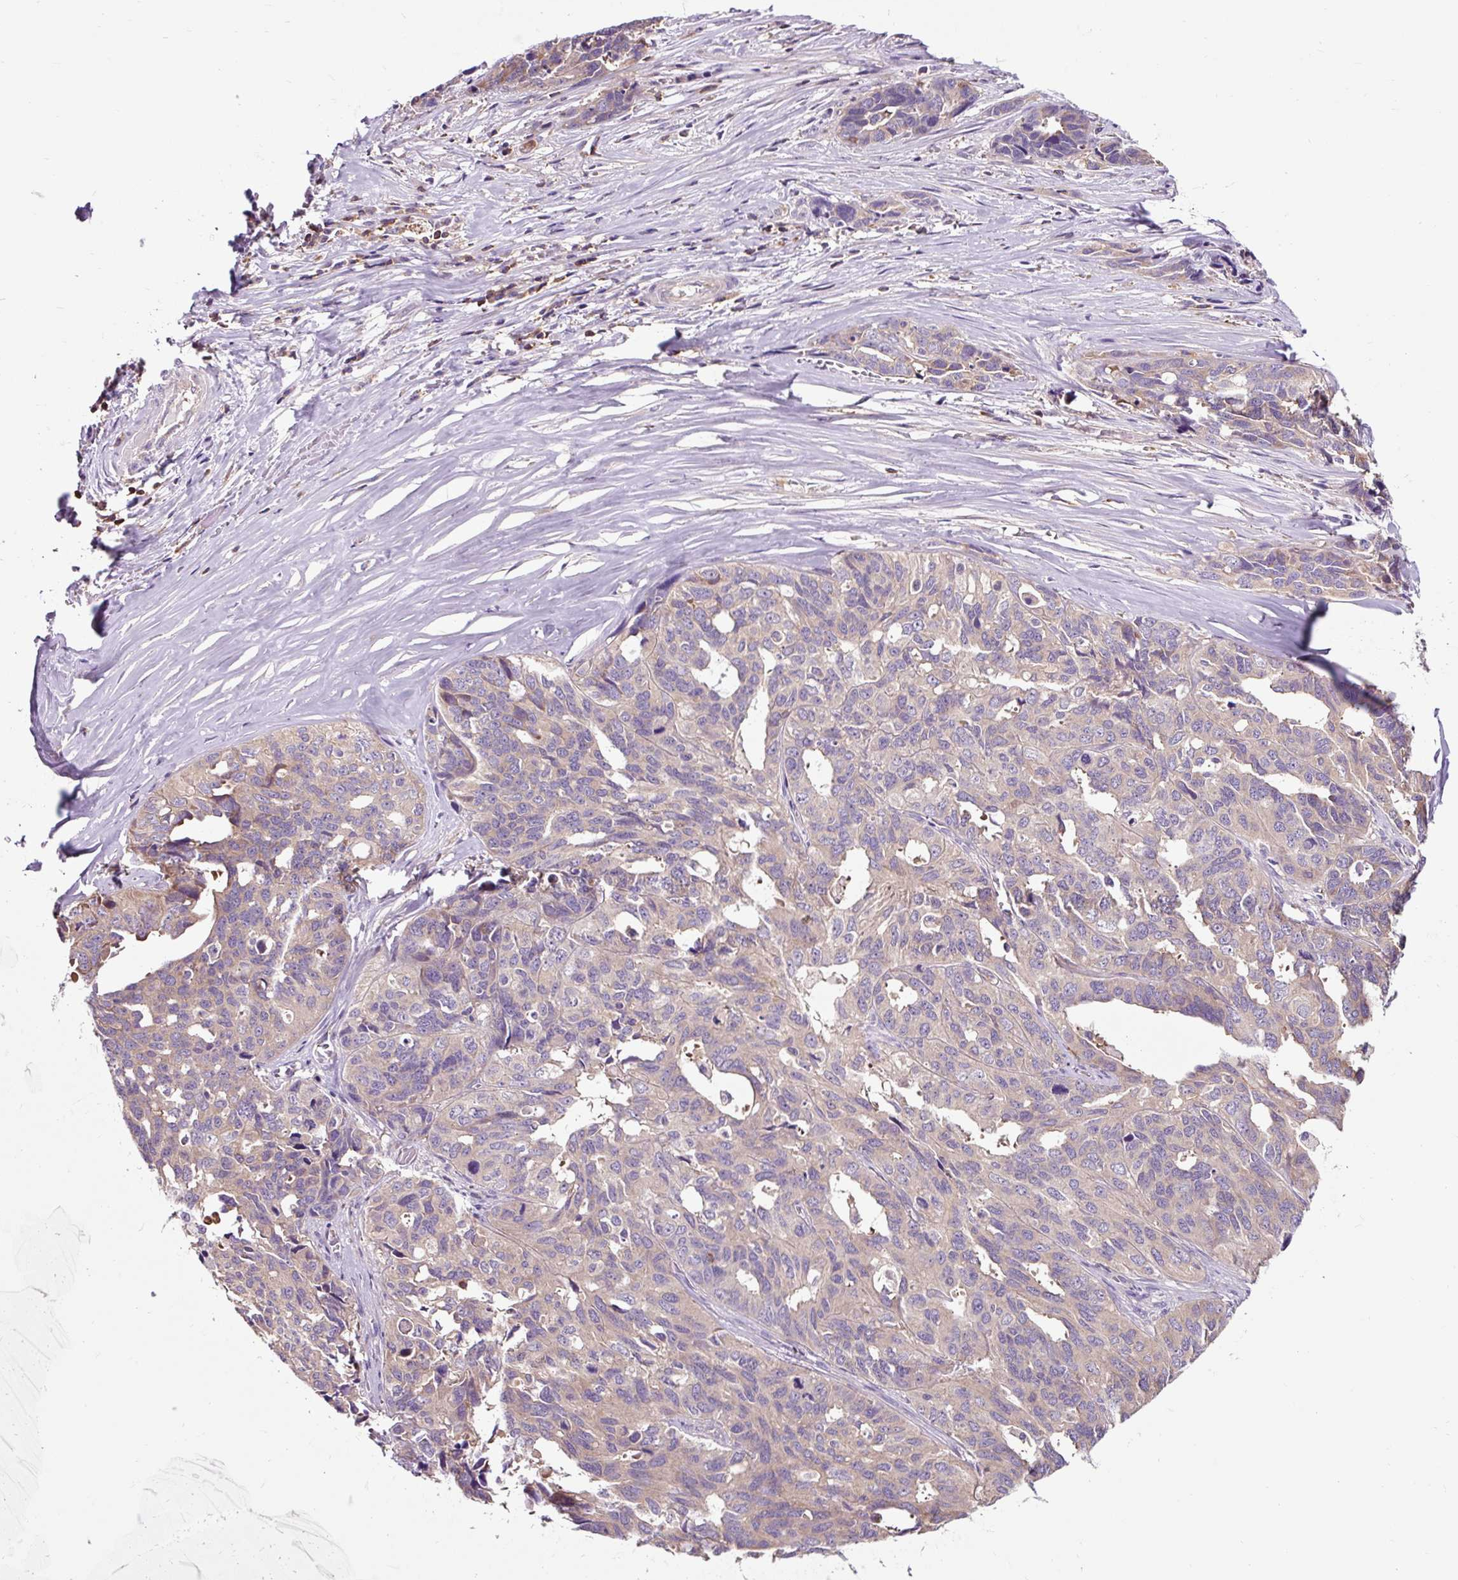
{"staining": {"intensity": "weak", "quantity": "<25%", "location": "cytoplasmic/membranous"}, "tissue": "ovarian cancer", "cell_type": "Tumor cells", "image_type": "cancer", "snomed": [{"axis": "morphology", "description": "Cystadenocarcinoma, serous, NOS"}, {"axis": "topography", "description": "Ovary"}], "caption": "This is an IHC histopathology image of ovarian serous cystadenocarcinoma. There is no staining in tumor cells.", "gene": "CISD3", "patient": {"sex": "female", "age": 64}}